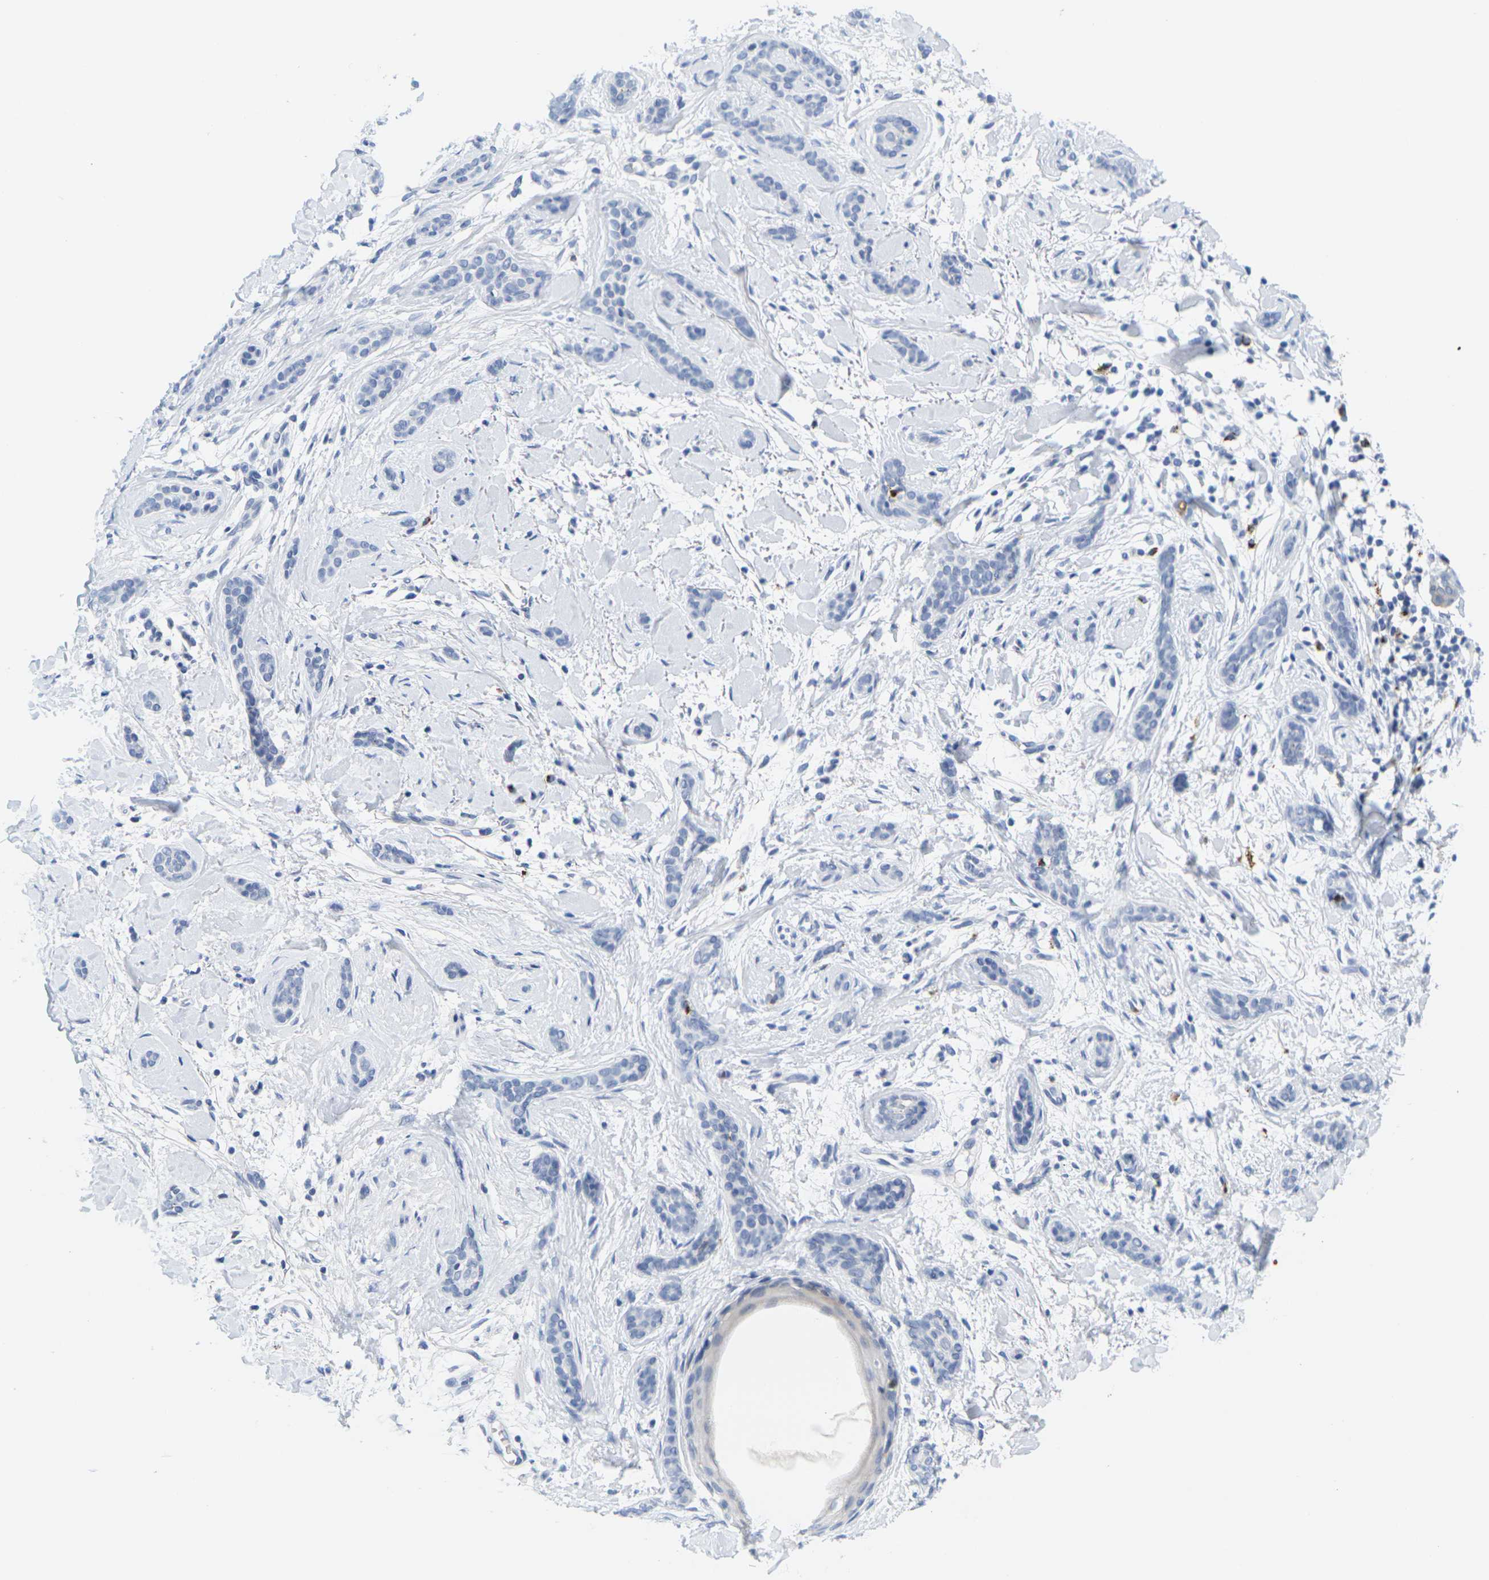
{"staining": {"intensity": "negative", "quantity": "none", "location": "none"}, "tissue": "skin cancer", "cell_type": "Tumor cells", "image_type": "cancer", "snomed": [{"axis": "morphology", "description": "Basal cell carcinoma"}, {"axis": "topography", "description": "Skin"}], "caption": "DAB (3,3'-diaminobenzidine) immunohistochemical staining of basal cell carcinoma (skin) exhibits no significant positivity in tumor cells.", "gene": "HLA-DOB", "patient": {"sex": "female", "age": 58}}